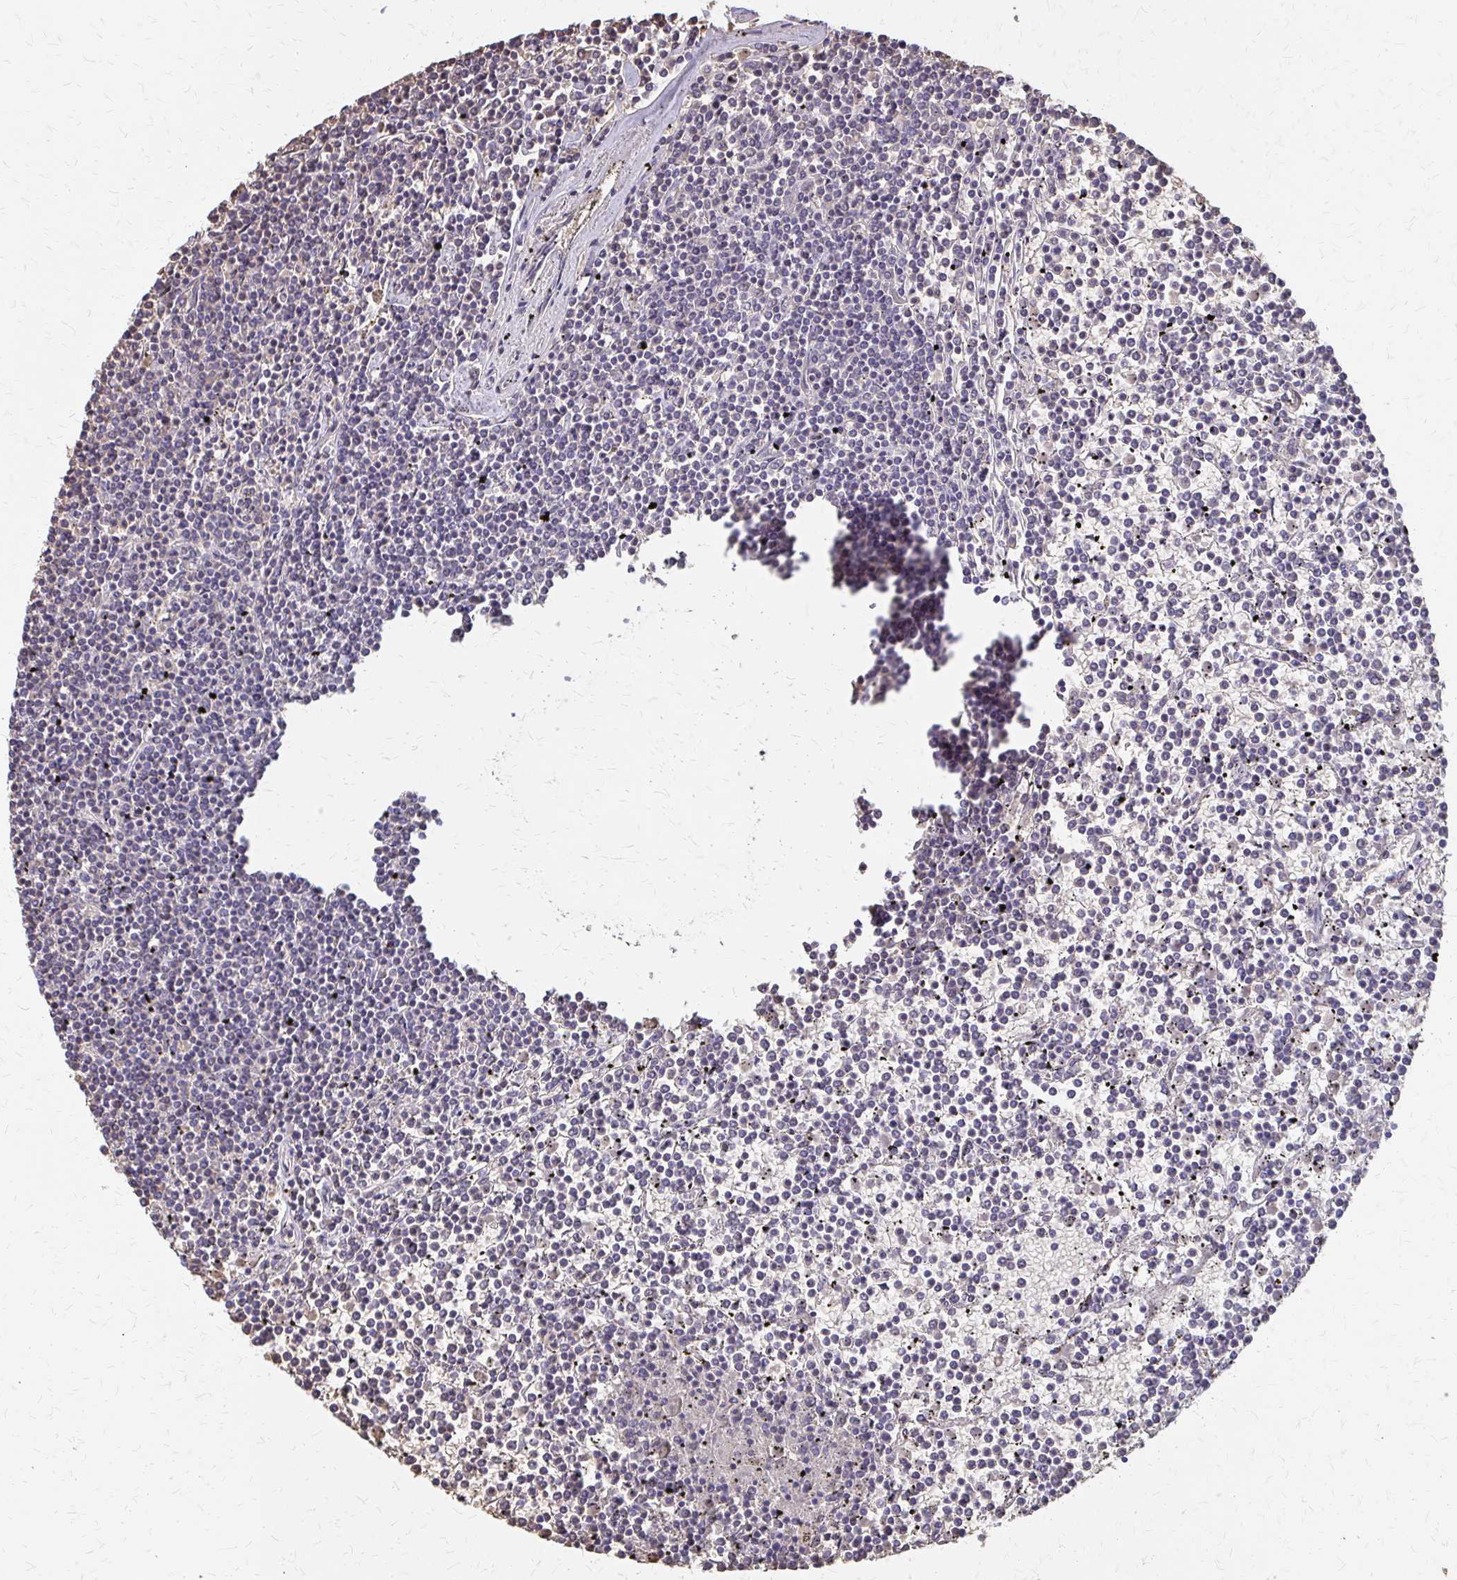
{"staining": {"intensity": "negative", "quantity": "none", "location": "none"}, "tissue": "lymphoma", "cell_type": "Tumor cells", "image_type": "cancer", "snomed": [{"axis": "morphology", "description": "Malignant lymphoma, non-Hodgkin's type, Low grade"}, {"axis": "topography", "description": "Spleen"}], "caption": "This is an immunohistochemistry micrograph of malignant lymphoma, non-Hodgkin's type (low-grade). There is no staining in tumor cells.", "gene": "IFI44L", "patient": {"sex": "female", "age": 19}}